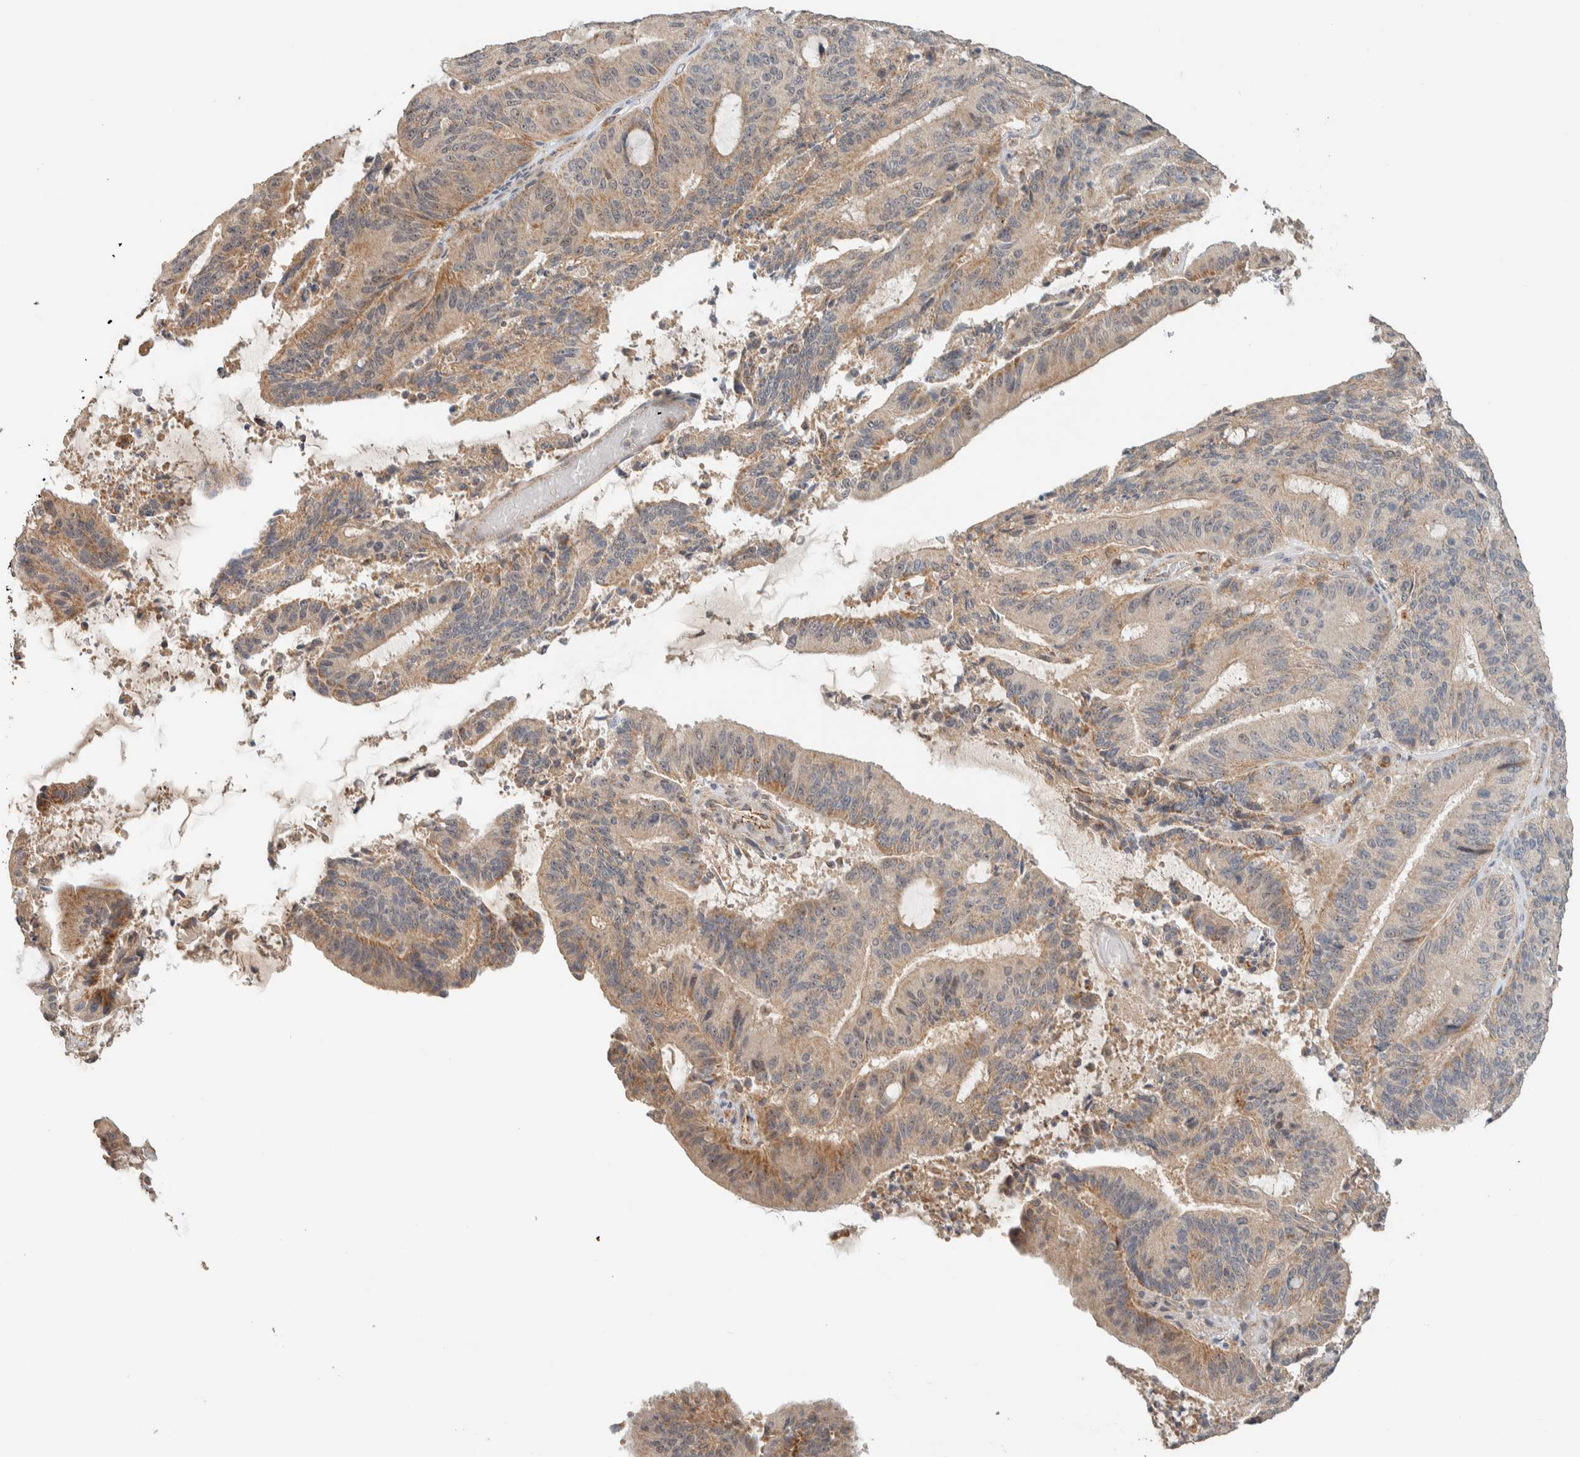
{"staining": {"intensity": "weak", "quantity": ">75%", "location": "cytoplasmic/membranous"}, "tissue": "liver cancer", "cell_type": "Tumor cells", "image_type": "cancer", "snomed": [{"axis": "morphology", "description": "Normal tissue, NOS"}, {"axis": "morphology", "description": "Cholangiocarcinoma"}, {"axis": "topography", "description": "Liver"}, {"axis": "topography", "description": "Peripheral nerve tissue"}], "caption": "This micrograph shows cholangiocarcinoma (liver) stained with immunohistochemistry (IHC) to label a protein in brown. The cytoplasmic/membranous of tumor cells show weak positivity for the protein. Nuclei are counter-stained blue.", "gene": "PDE7B", "patient": {"sex": "female", "age": 73}}